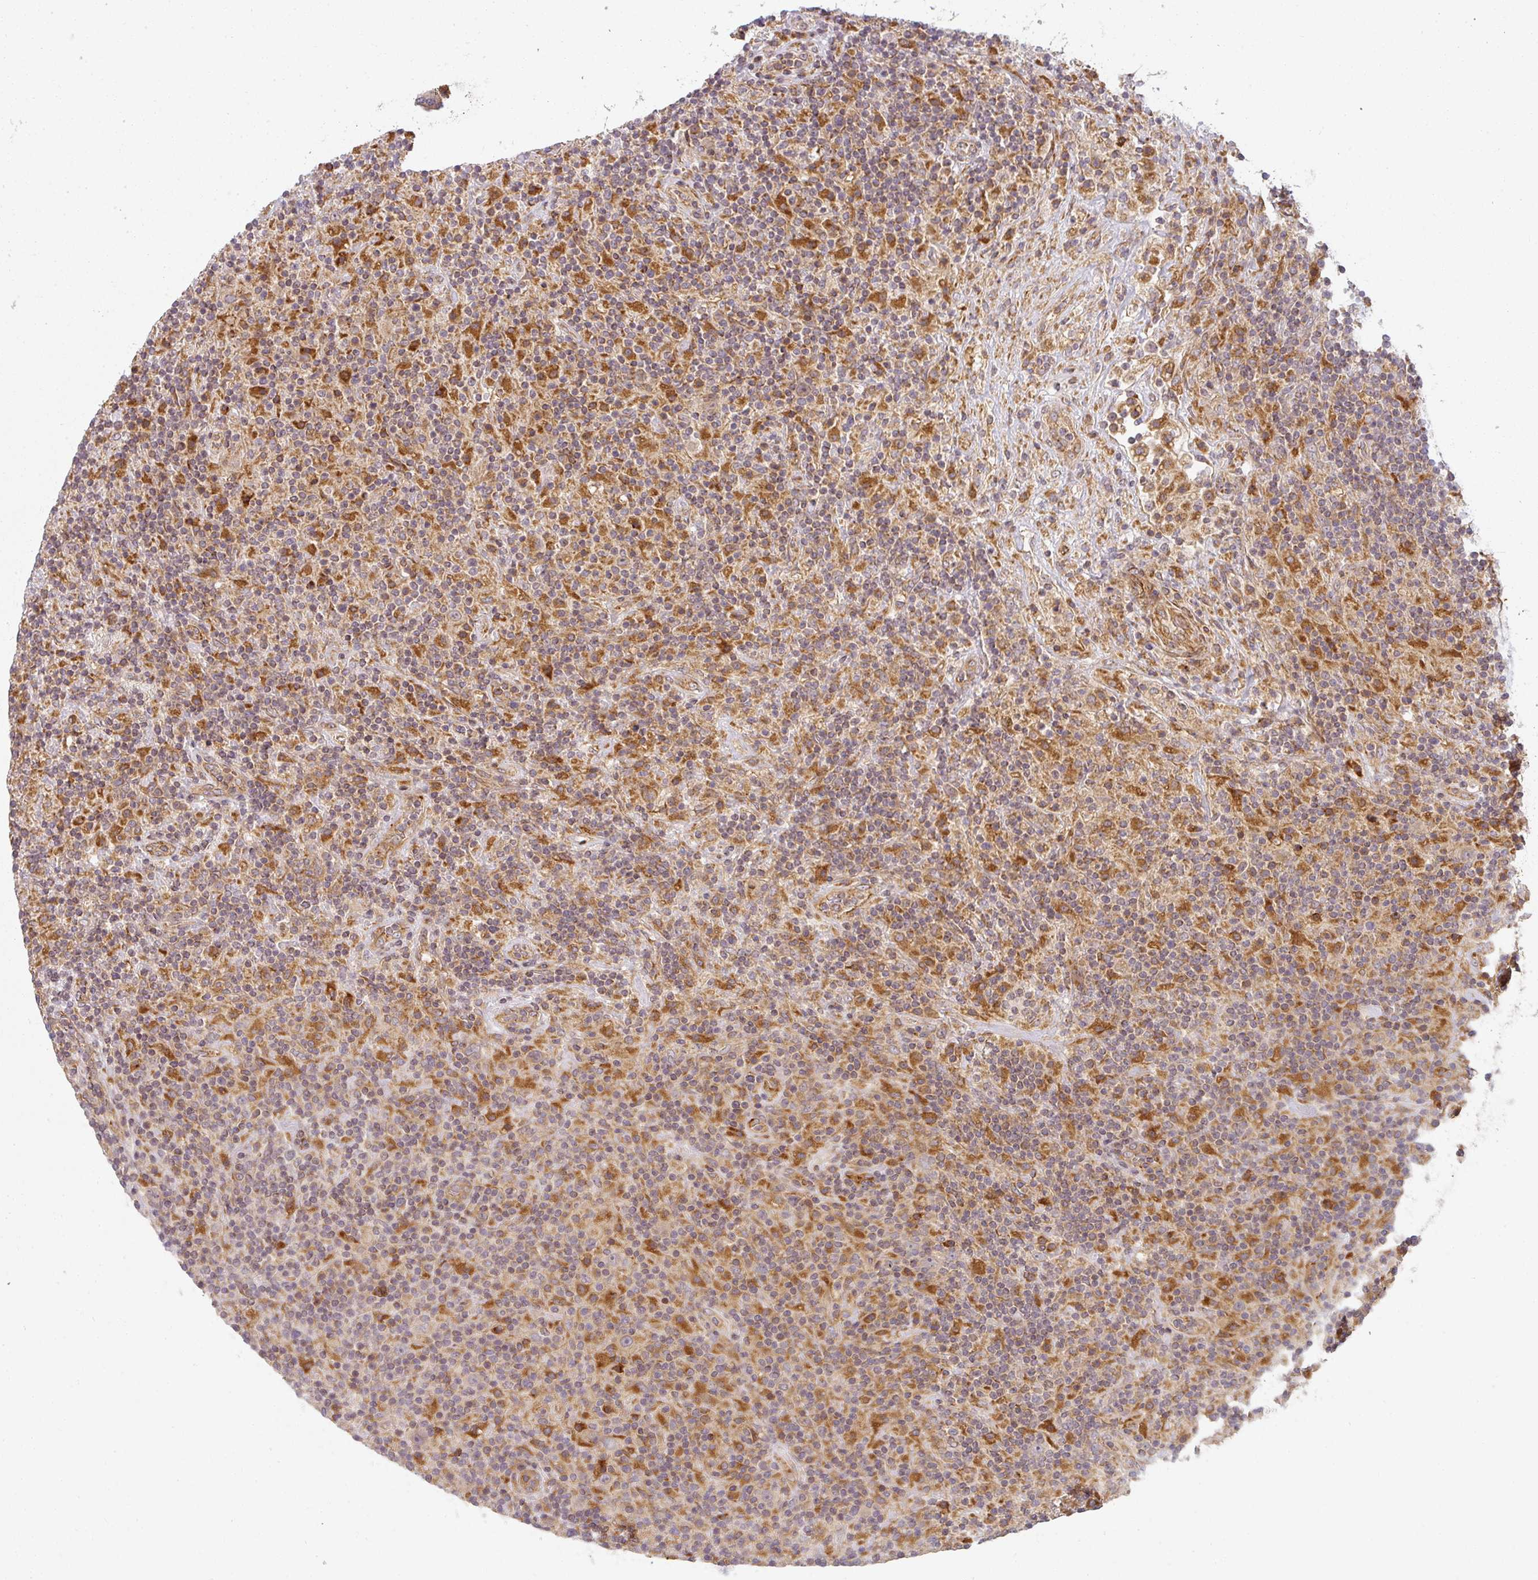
{"staining": {"intensity": "moderate", "quantity": ">75%", "location": "cytoplasmic/membranous"}, "tissue": "lymphoma", "cell_type": "Tumor cells", "image_type": "cancer", "snomed": [{"axis": "morphology", "description": "Hodgkin's disease, NOS"}, {"axis": "topography", "description": "Lymph node"}], "caption": "Lymphoma tissue displays moderate cytoplasmic/membranous staining in approximately >75% of tumor cells, visualized by immunohistochemistry.", "gene": "CNOT1", "patient": {"sex": "male", "age": 70}}